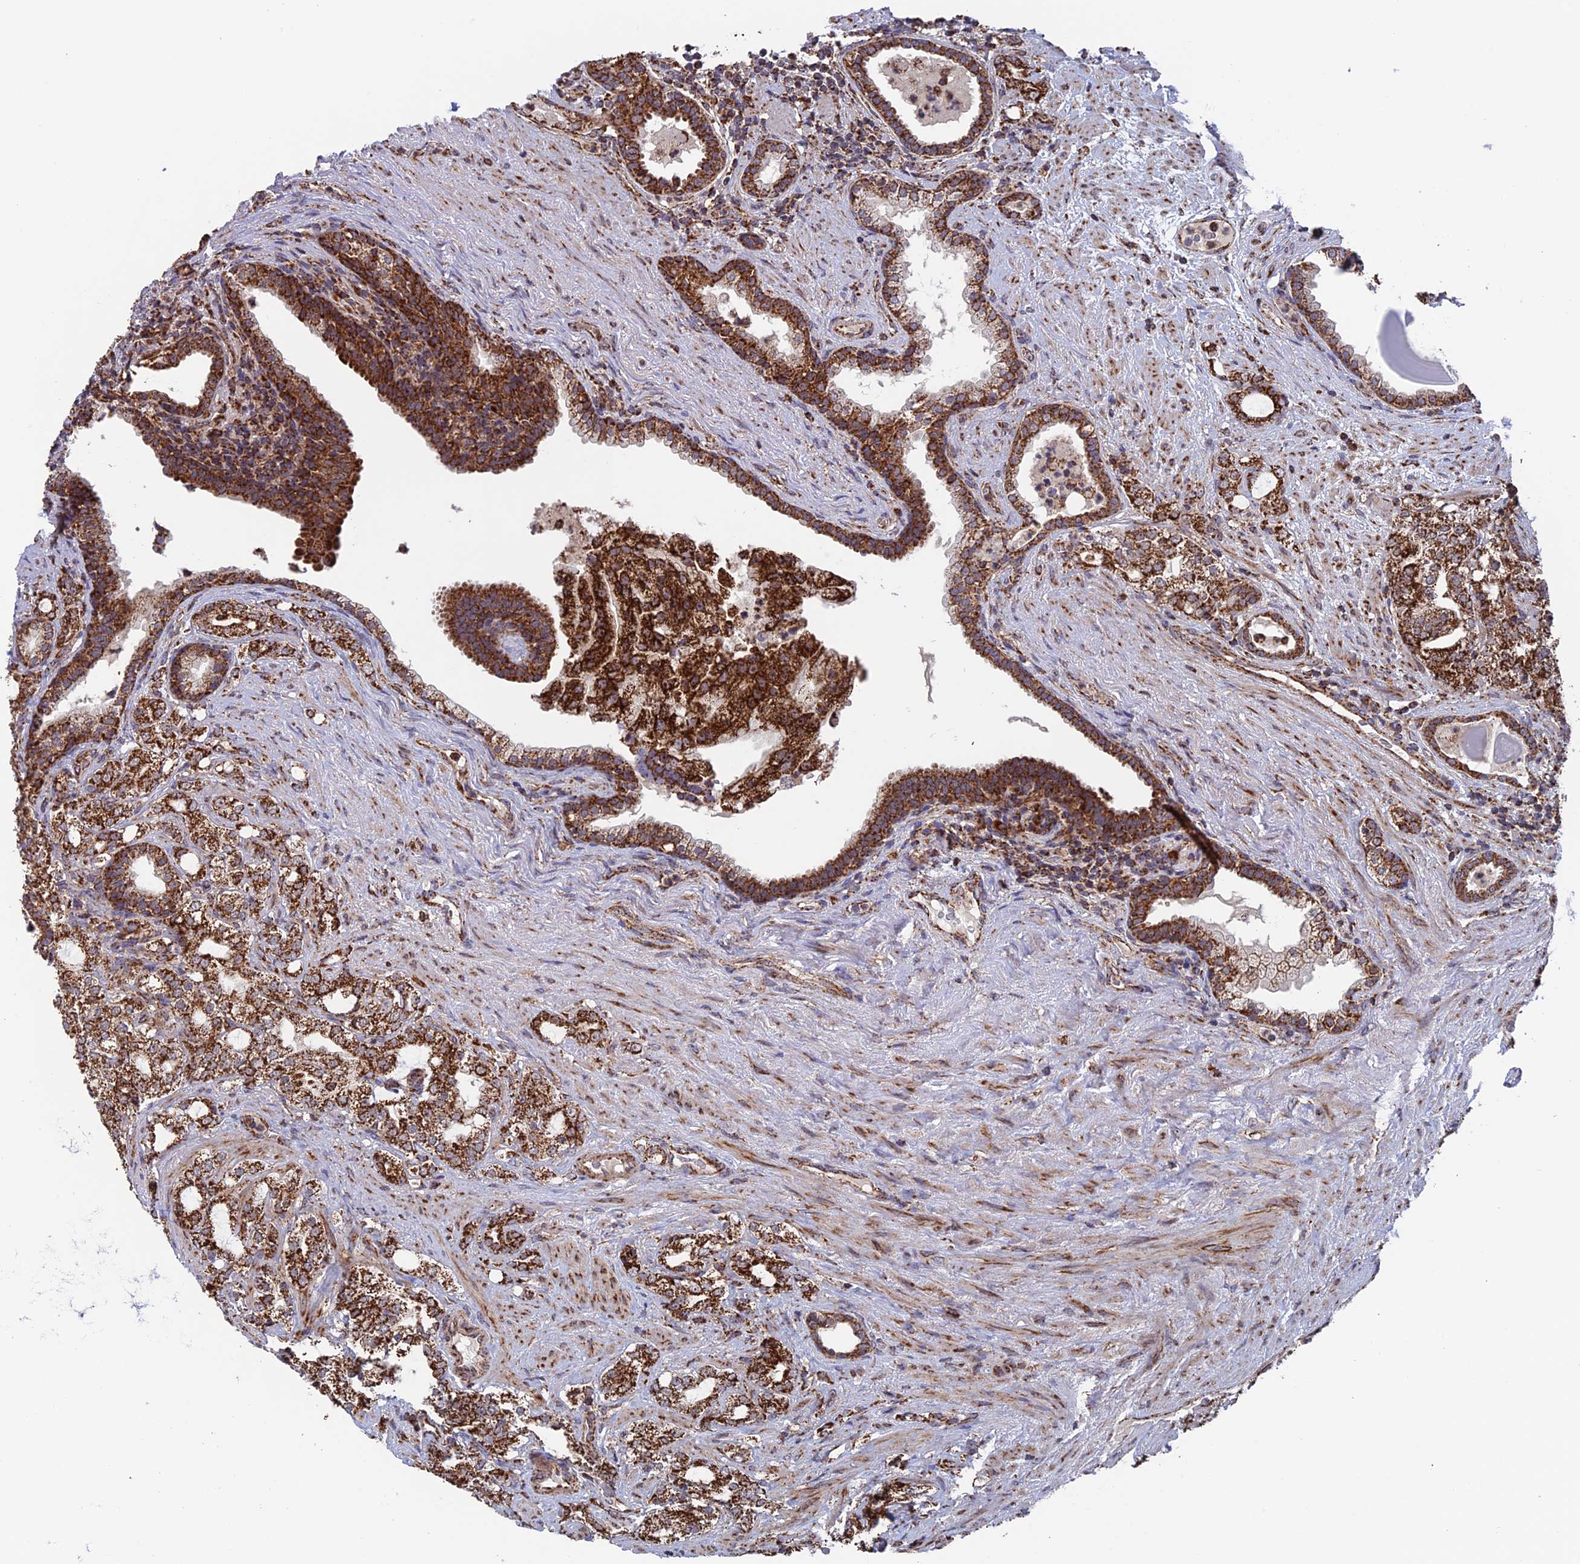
{"staining": {"intensity": "strong", "quantity": ">75%", "location": "cytoplasmic/membranous"}, "tissue": "prostate cancer", "cell_type": "Tumor cells", "image_type": "cancer", "snomed": [{"axis": "morphology", "description": "Adenocarcinoma, High grade"}, {"axis": "topography", "description": "Prostate"}], "caption": "Protein analysis of prostate high-grade adenocarcinoma tissue reveals strong cytoplasmic/membranous staining in about >75% of tumor cells.", "gene": "DTYMK", "patient": {"sex": "male", "age": 64}}